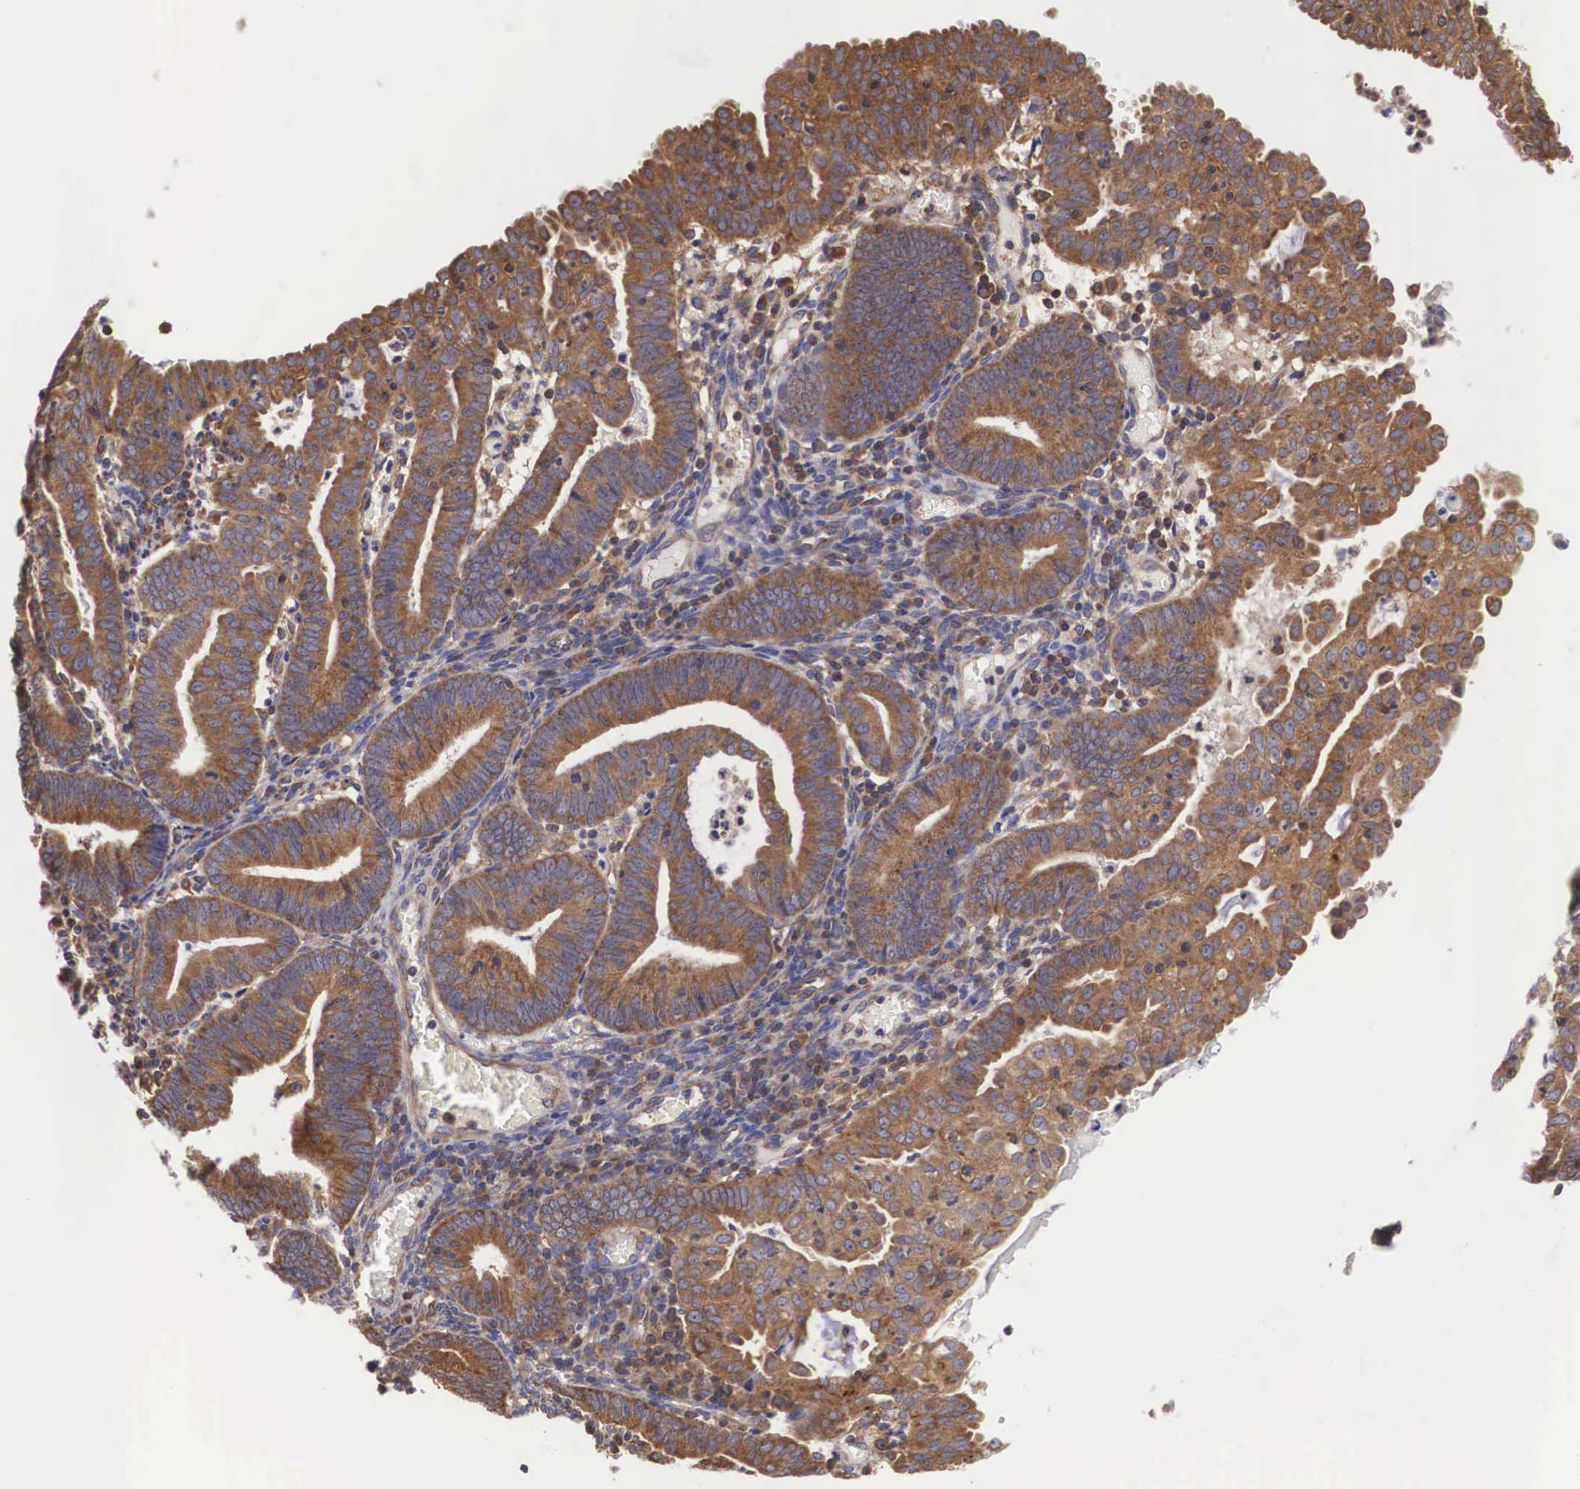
{"staining": {"intensity": "moderate", "quantity": "25%-75%", "location": "cytoplasmic/membranous"}, "tissue": "endometrial cancer", "cell_type": "Tumor cells", "image_type": "cancer", "snomed": [{"axis": "morphology", "description": "Adenocarcinoma, NOS"}, {"axis": "topography", "description": "Endometrium"}], "caption": "Protein expression analysis of endometrial adenocarcinoma reveals moderate cytoplasmic/membranous expression in about 25%-75% of tumor cells.", "gene": "DHRS1", "patient": {"sex": "female", "age": 60}}